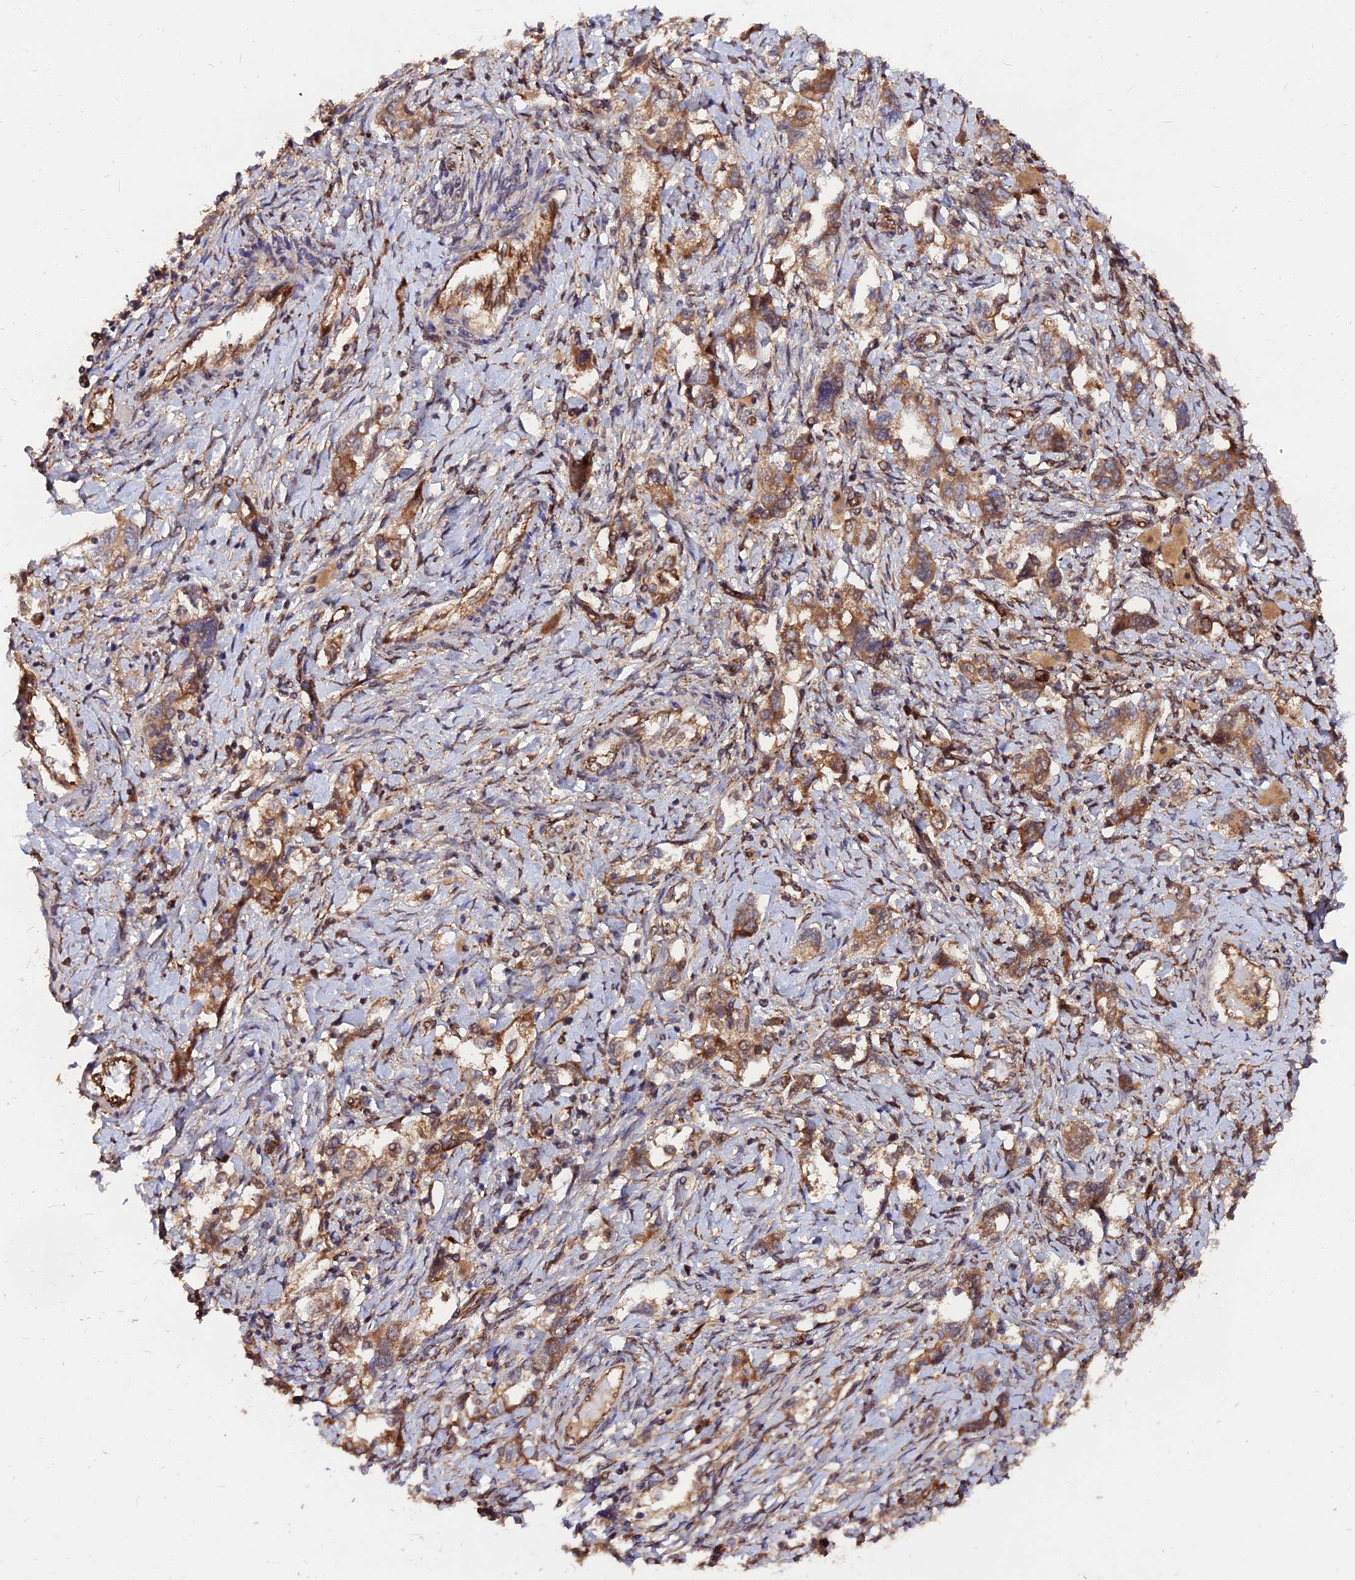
{"staining": {"intensity": "moderate", "quantity": ">75%", "location": "cytoplasmic/membranous"}, "tissue": "ovarian cancer", "cell_type": "Tumor cells", "image_type": "cancer", "snomed": [{"axis": "morphology", "description": "Carcinoma, NOS"}, {"axis": "morphology", "description": "Cystadenocarcinoma, serous, NOS"}, {"axis": "topography", "description": "Ovary"}], "caption": "Immunohistochemical staining of human ovarian cancer (serous cystadenocarcinoma) reveals moderate cytoplasmic/membranous protein expression in approximately >75% of tumor cells. The staining was performed using DAB (3,3'-diaminobenzidine), with brown indicating positive protein expression. Nuclei are stained blue with hematoxylin.", "gene": "PDE4D", "patient": {"sex": "female", "age": 69}}